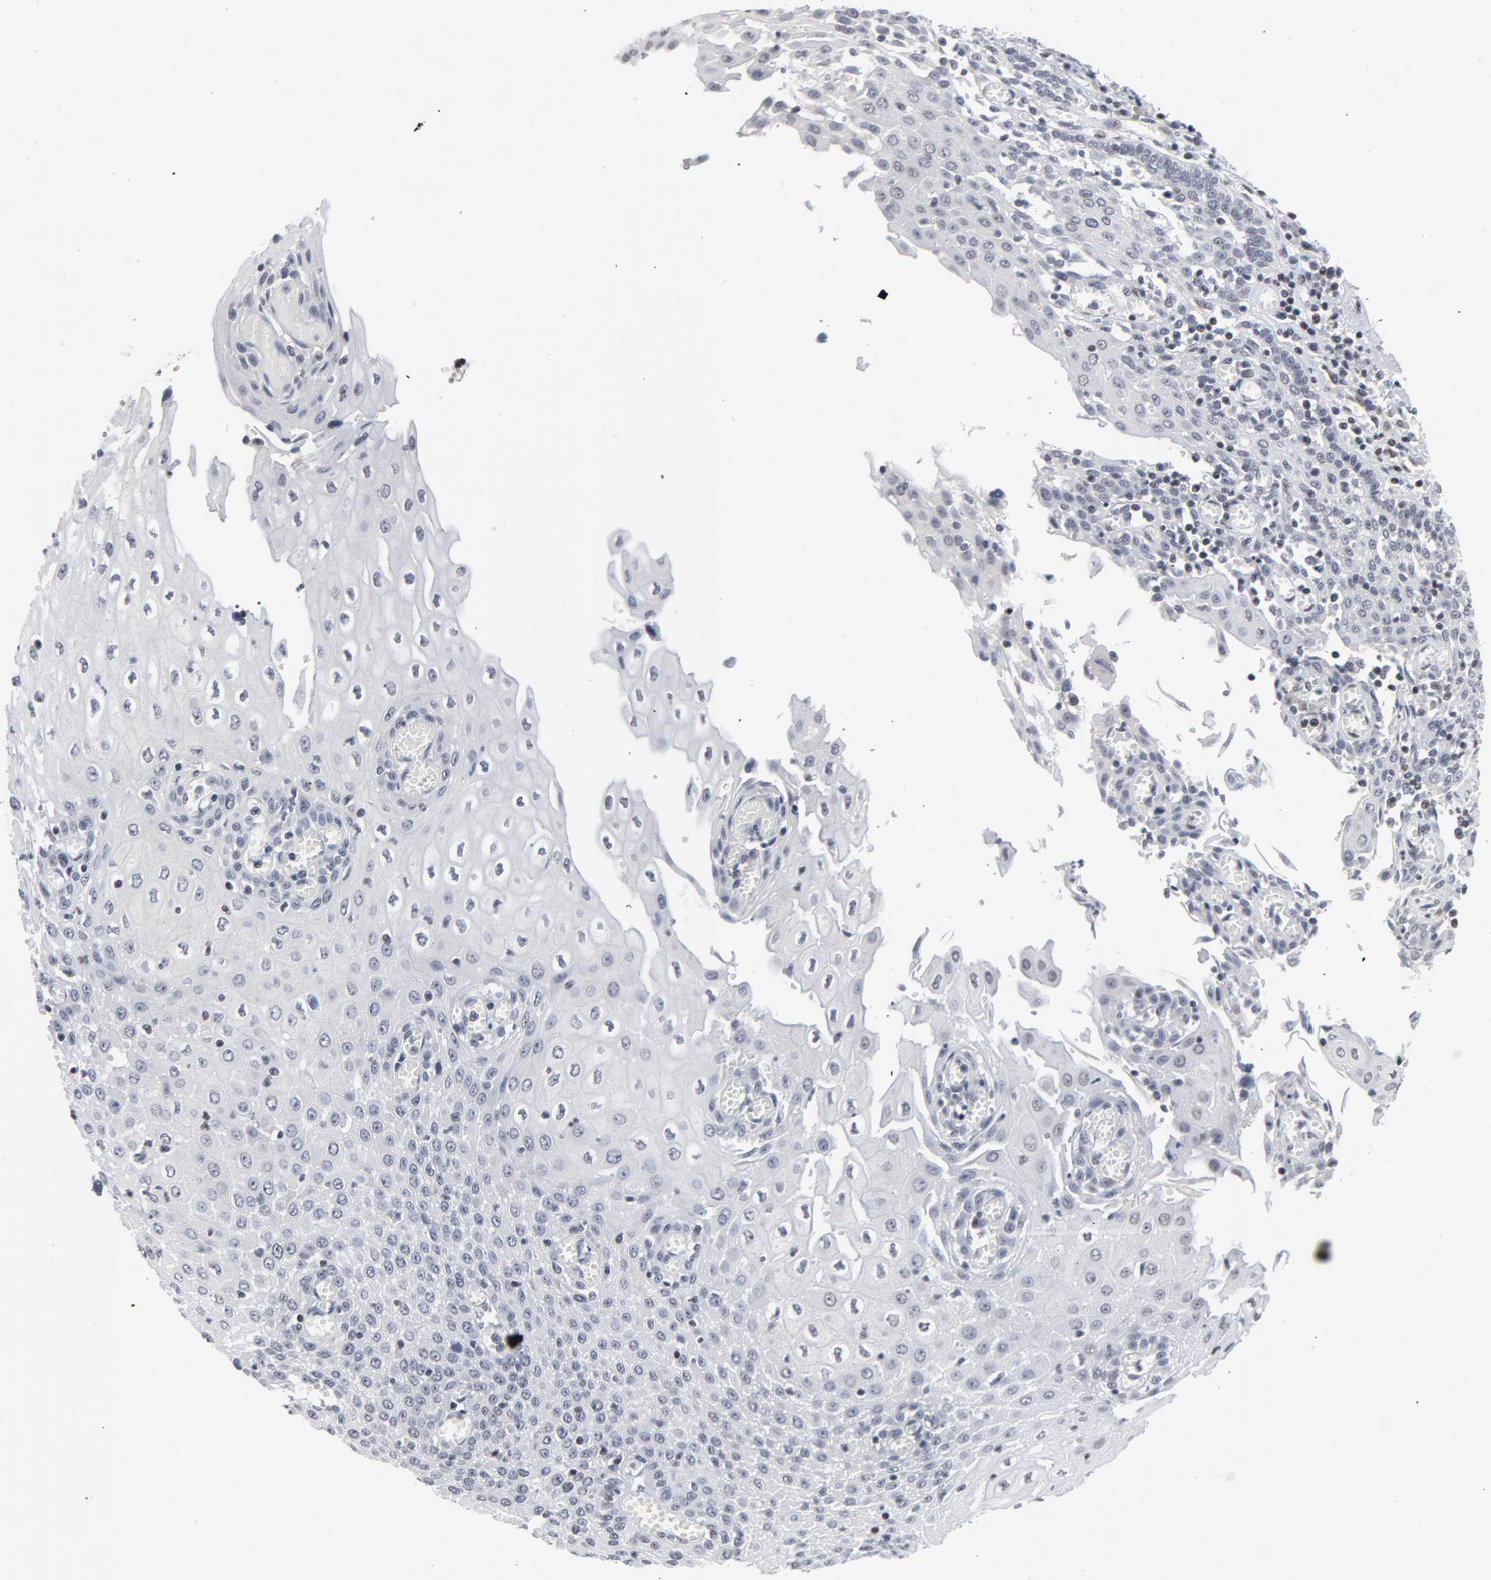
{"staining": {"intensity": "negative", "quantity": "none", "location": "none"}, "tissue": "esophagus", "cell_type": "Squamous epithelial cells", "image_type": "normal", "snomed": [{"axis": "morphology", "description": "Normal tissue, NOS"}, {"axis": "morphology", "description": "Squamous cell carcinoma, NOS"}, {"axis": "topography", "description": "Esophagus"}], "caption": "Squamous epithelial cells show no significant protein positivity in normal esophagus. (DAB immunohistochemistry, high magnification).", "gene": "GABPA", "patient": {"sex": "male", "age": 65}}